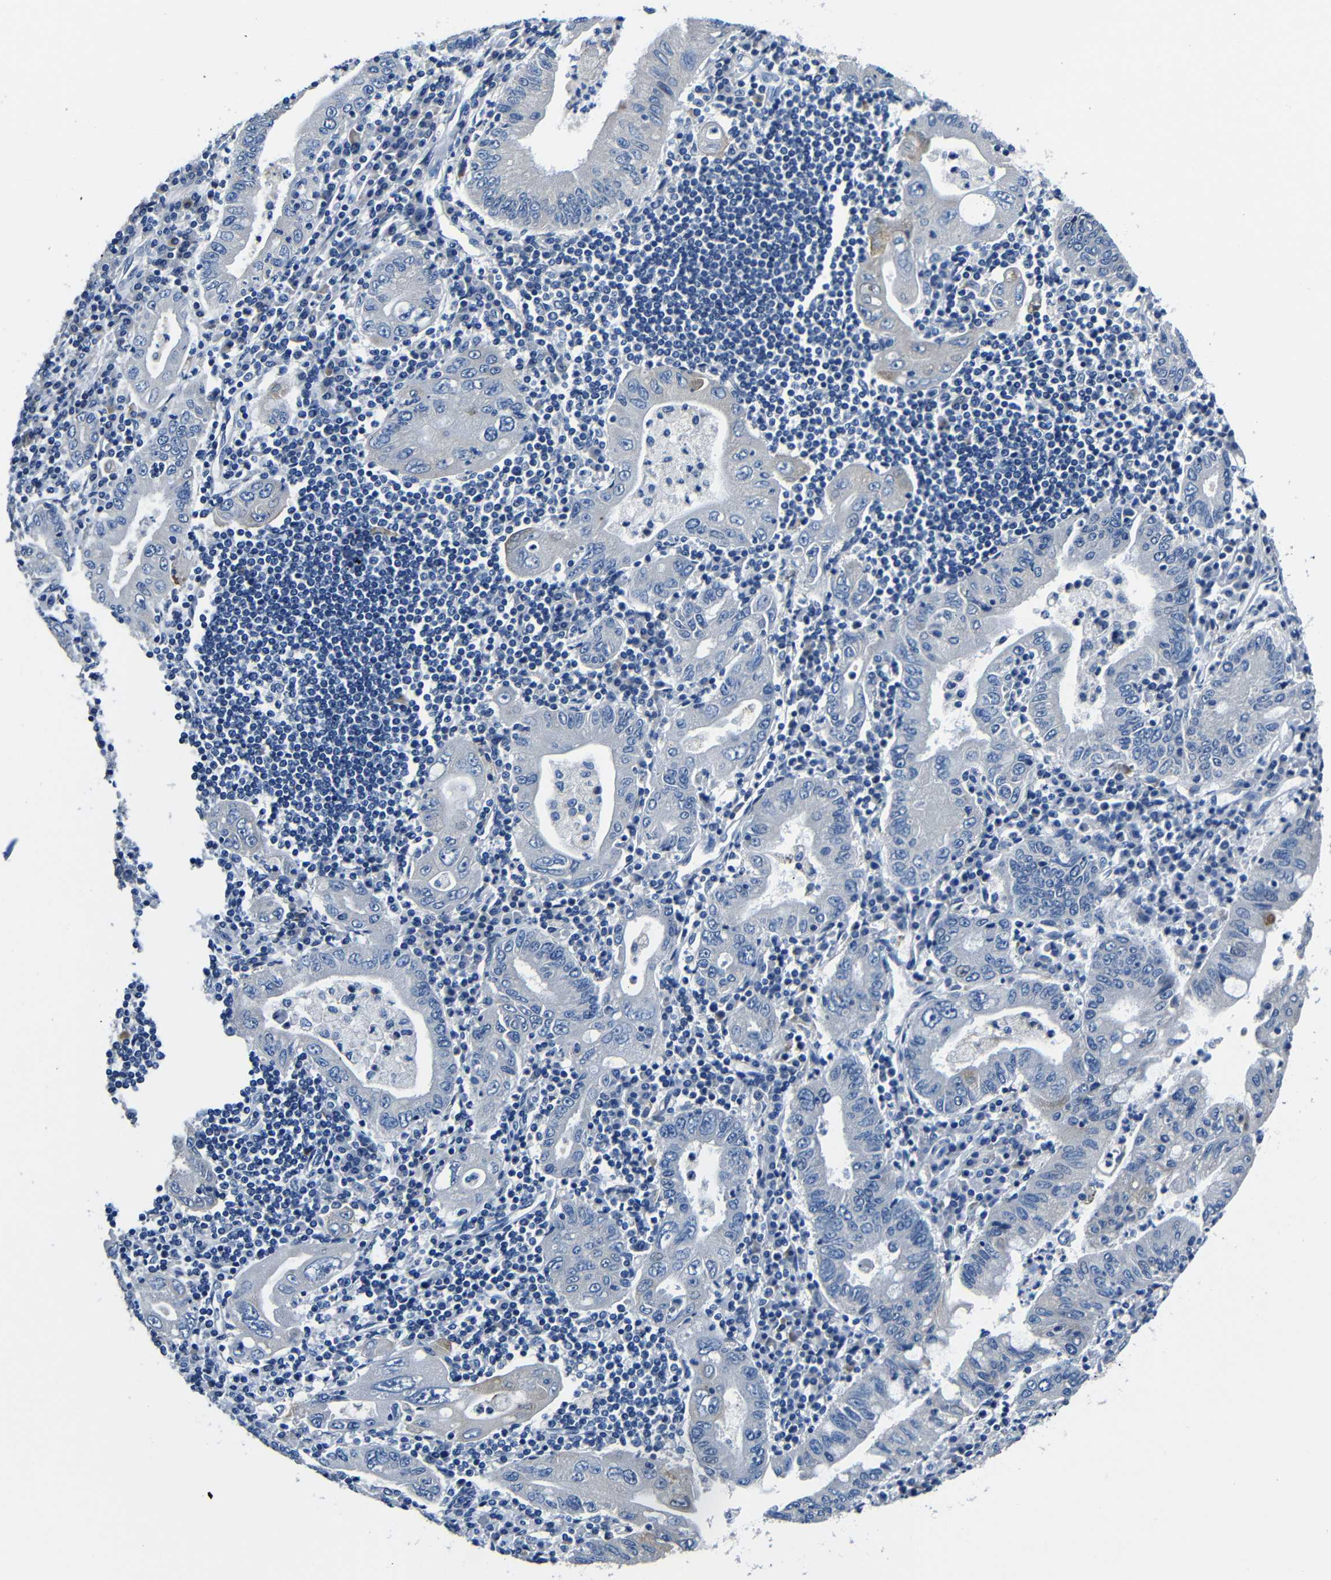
{"staining": {"intensity": "weak", "quantity": "<25%", "location": "cytoplasmic/membranous"}, "tissue": "stomach cancer", "cell_type": "Tumor cells", "image_type": "cancer", "snomed": [{"axis": "morphology", "description": "Normal tissue, NOS"}, {"axis": "morphology", "description": "Adenocarcinoma, NOS"}, {"axis": "topography", "description": "Esophagus"}, {"axis": "topography", "description": "Stomach, upper"}, {"axis": "topography", "description": "Peripheral nerve tissue"}], "caption": "Tumor cells show no significant staining in stomach cancer (adenocarcinoma). (DAB immunohistochemistry (IHC) visualized using brightfield microscopy, high magnification).", "gene": "TNFAIP1", "patient": {"sex": "male", "age": 62}}